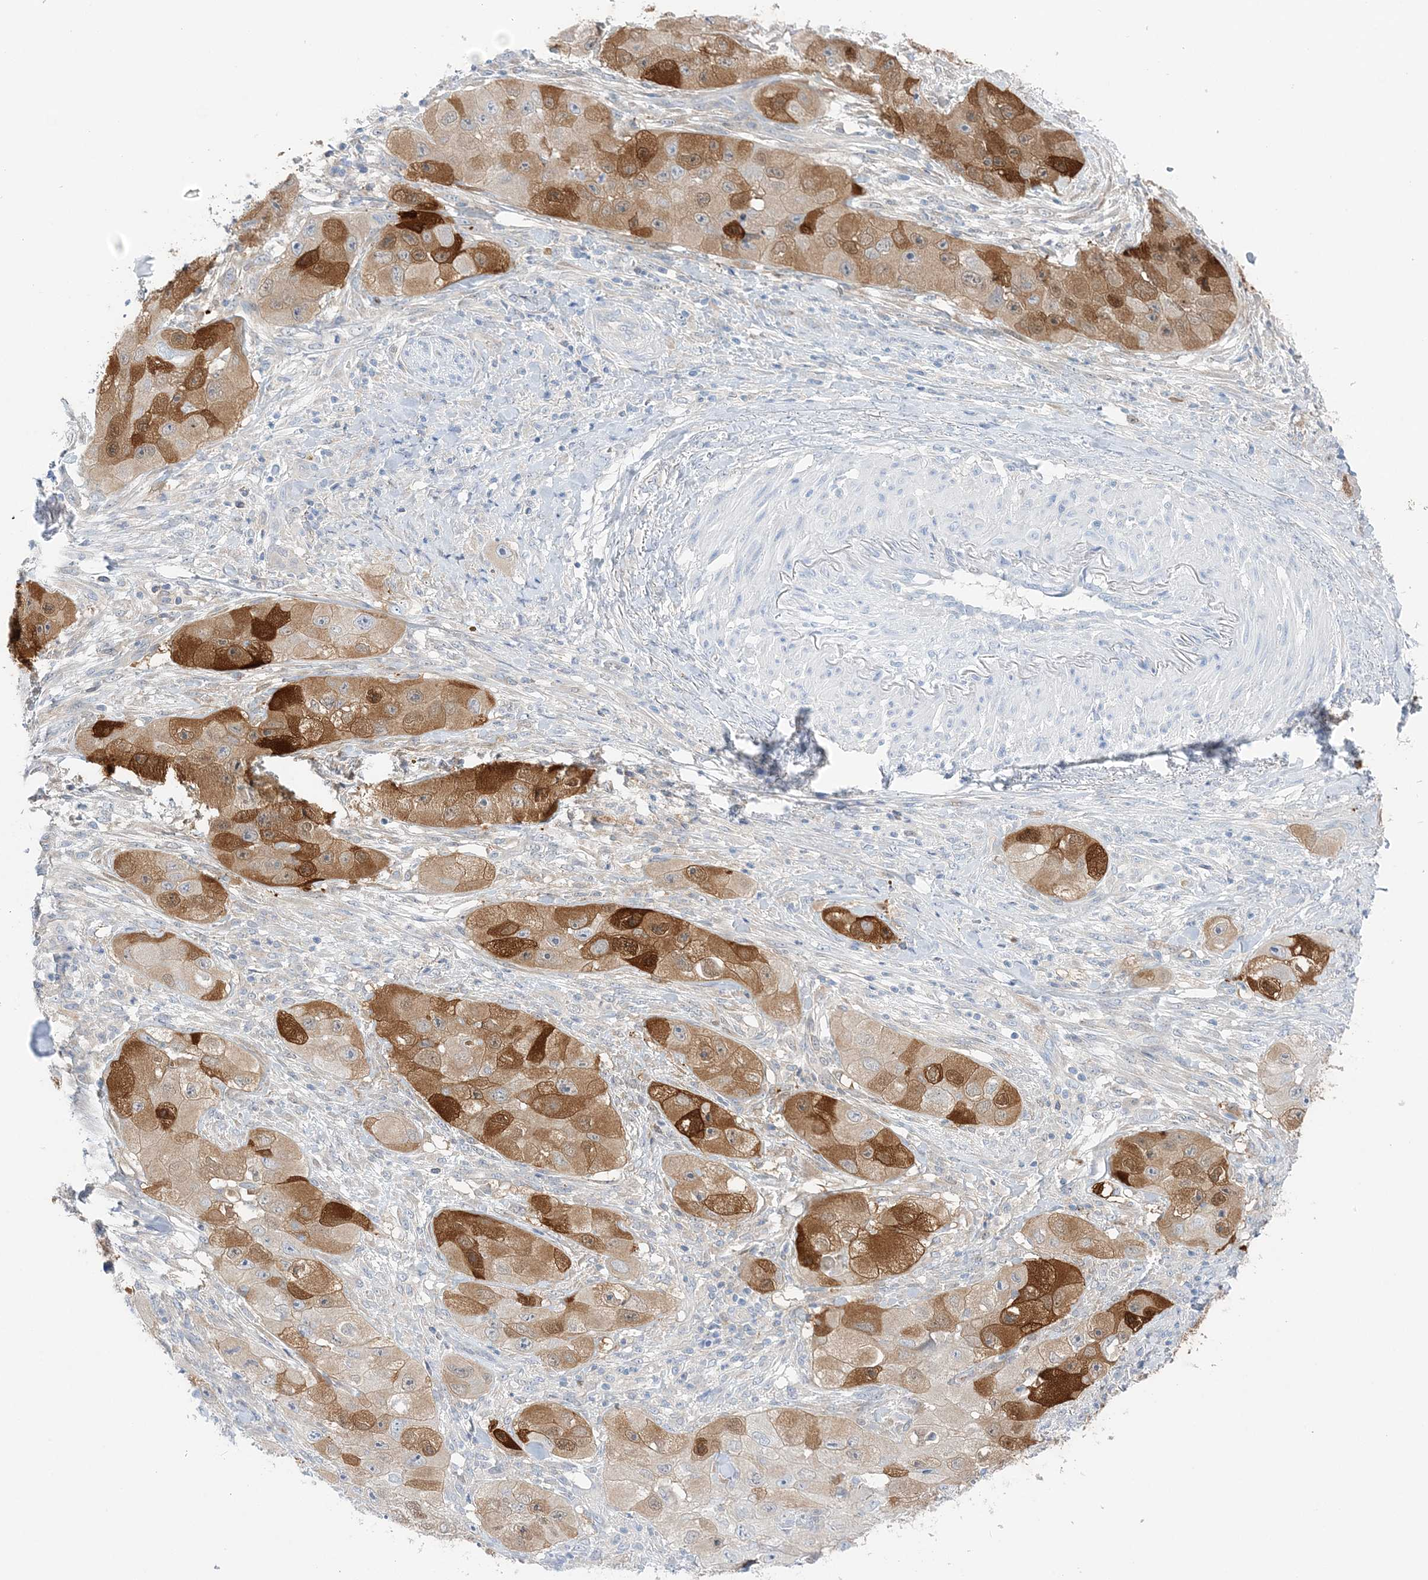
{"staining": {"intensity": "strong", "quantity": "25%-75%", "location": "cytoplasmic/membranous,nuclear"}, "tissue": "skin cancer", "cell_type": "Tumor cells", "image_type": "cancer", "snomed": [{"axis": "morphology", "description": "Squamous cell carcinoma, NOS"}, {"axis": "topography", "description": "Skin"}, {"axis": "topography", "description": "Subcutis"}], "caption": "Protein staining shows strong cytoplasmic/membranous and nuclear expression in about 25%-75% of tumor cells in skin squamous cell carcinoma. (Stains: DAB in brown, nuclei in blue, Microscopy: brightfield microscopy at high magnification).", "gene": "HMGCS1", "patient": {"sex": "male", "age": 73}}